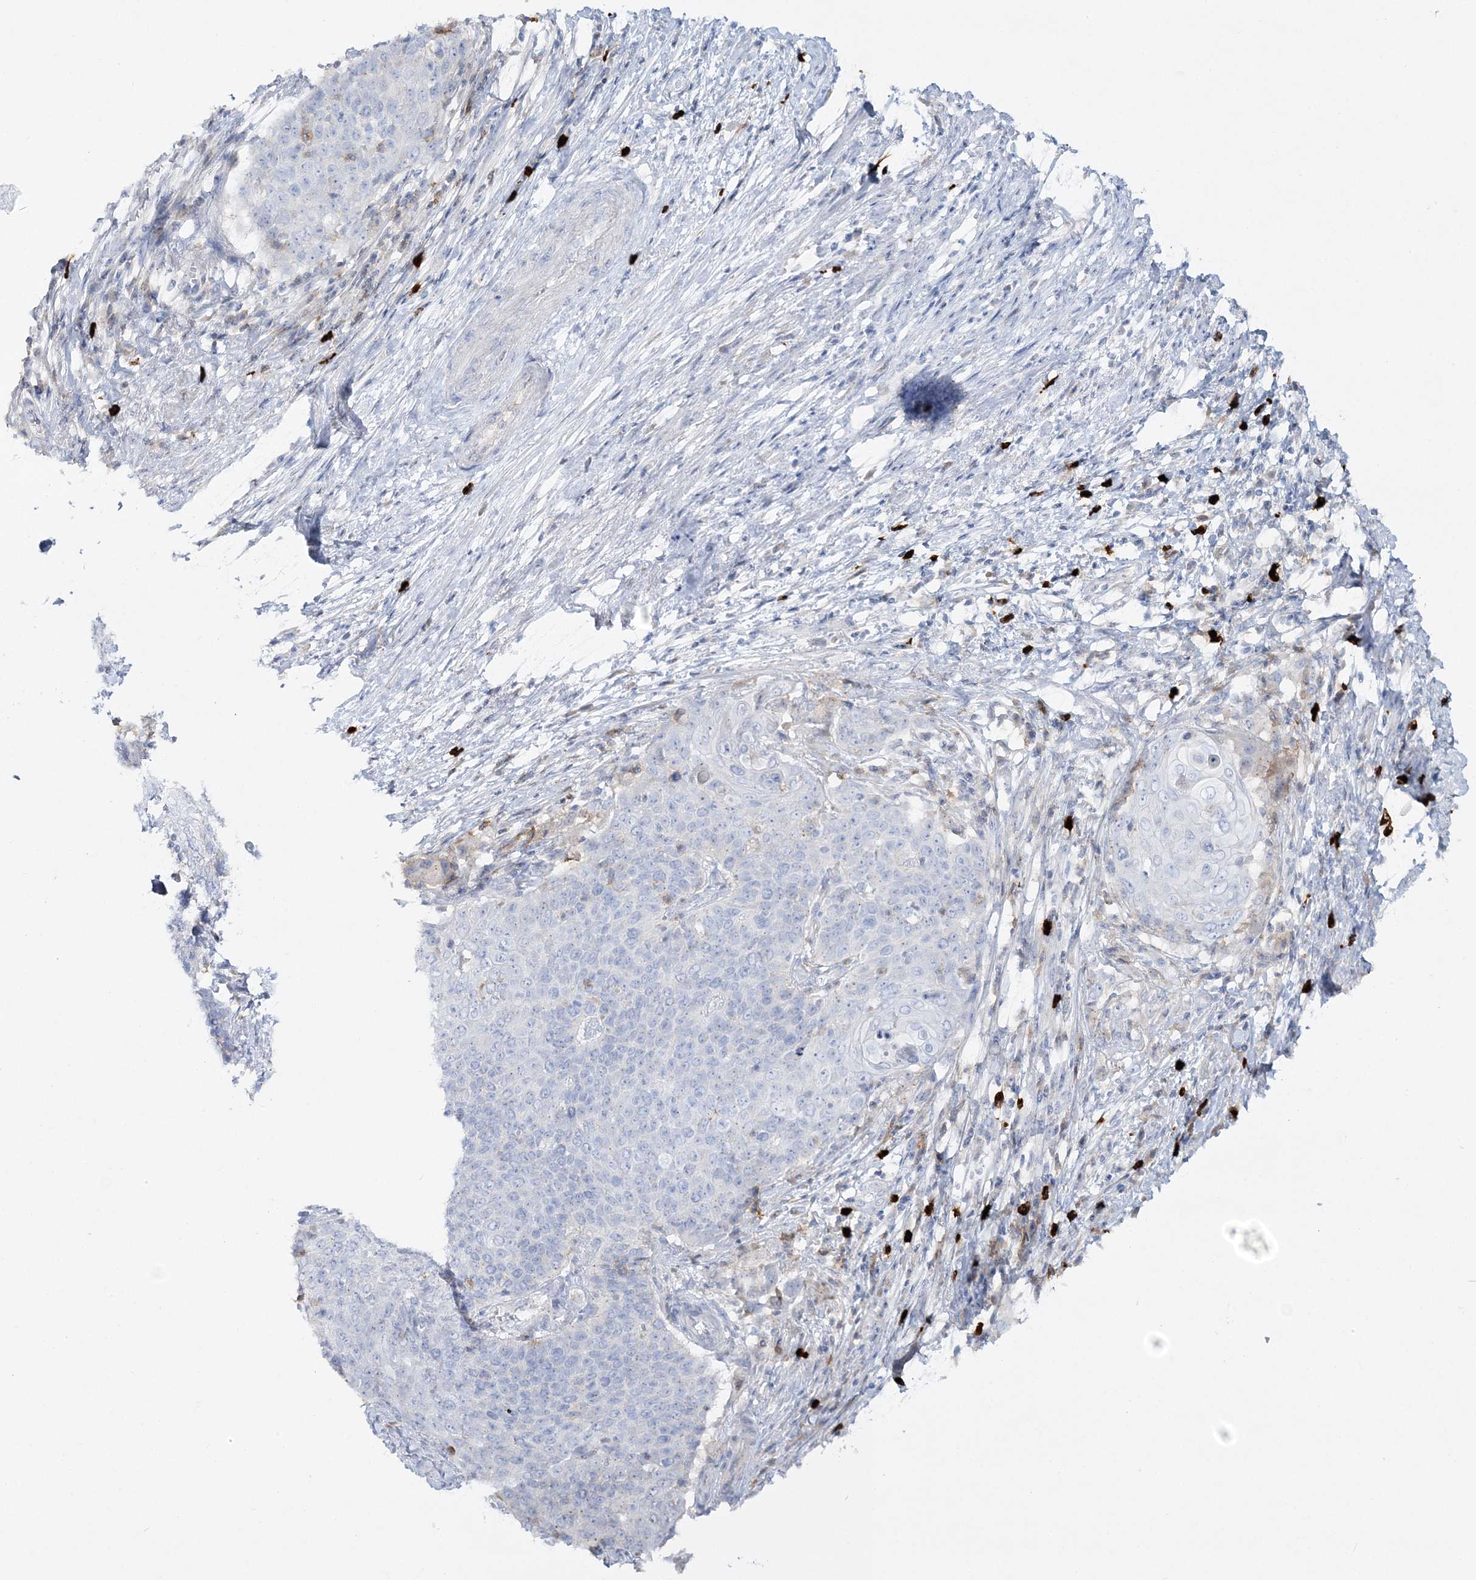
{"staining": {"intensity": "negative", "quantity": "none", "location": "none"}, "tissue": "cervical cancer", "cell_type": "Tumor cells", "image_type": "cancer", "snomed": [{"axis": "morphology", "description": "Squamous cell carcinoma, NOS"}, {"axis": "topography", "description": "Cervix"}], "caption": "Immunohistochemistry histopathology image of human cervical cancer (squamous cell carcinoma) stained for a protein (brown), which reveals no positivity in tumor cells.", "gene": "WDSUB1", "patient": {"sex": "female", "age": 39}}